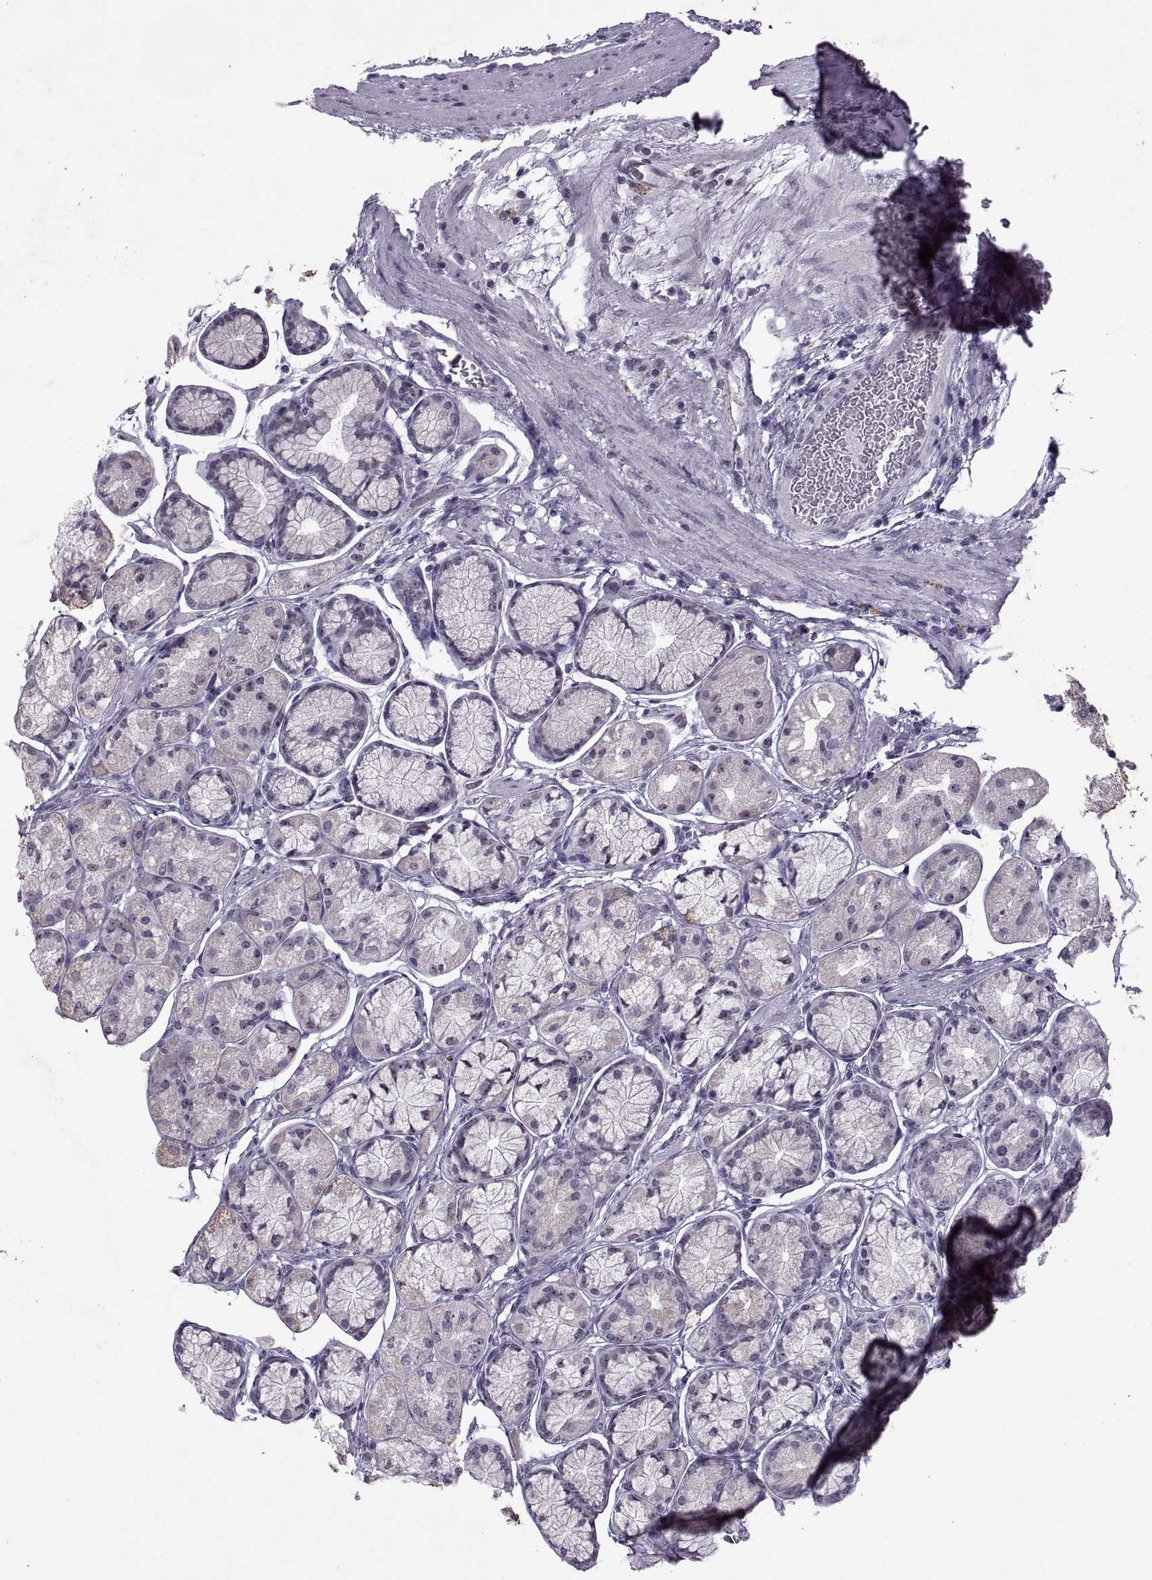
{"staining": {"intensity": "weak", "quantity": "25%-75%", "location": "nuclear"}, "tissue": "stomach", "cell_type": "Glandular cells", "image_type": "normal", "snomed": [{"axis": "morphology", "description": "Normal tissue, NOS"}, {"axis": "morphology", "description": "Adenocarcinoma, NOS"}, {"axis": "morphology", "description": "Adenocarcinoma, High grade"}, {"axis": "topography", "description": "Stomach, upper"}, {"axis": "topography", "description": "Stomach"}], "caption": "The micrograph shows immunohistochemical staining of normal stomach. There is weak nuclear positivity is appreciated in approximately 25%-75% of glandular cells.", "gene": "SINHCAF", "patient": {"sex": "female", "age": 65}}